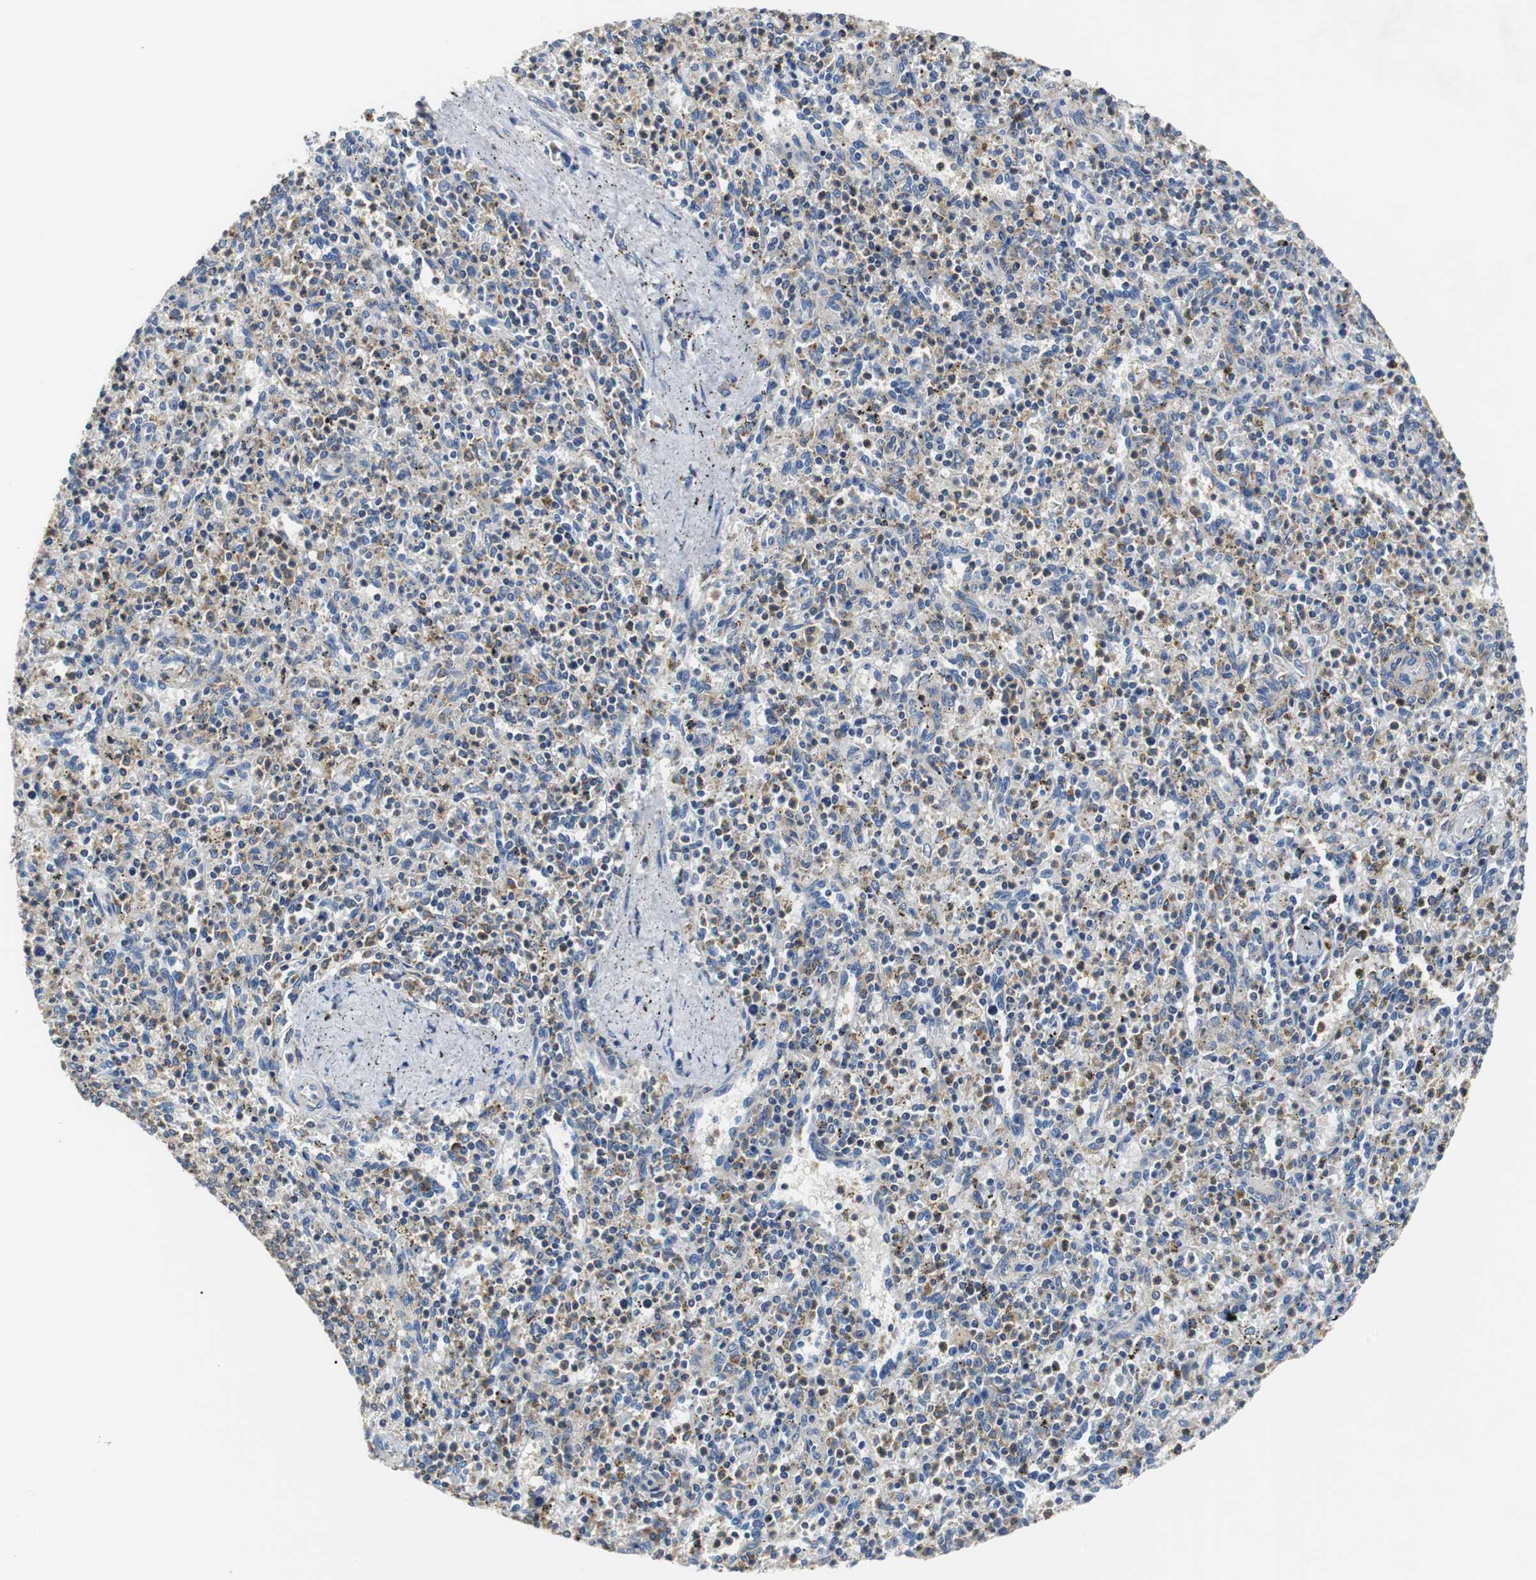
{"staining": {"intensity": "weak", "quantity": "25%-75%", "location": "cytoplasmic/membranous"}, "tissue": "spleen", "cell_type": "Cells in red pulp", "image_type": "normal", "snomed": [{"axis": "morphology", "description": "Normal tissue, NOS"}, {"axis": "topography", "description": "Spleen"}], "caption": "A brown stain highlights weak cytoplasmic/membranous staining of a protein in cells in red pulp of normal human spleen. (Stains: DAB in brown, nuclei in blue, Microscopy: brightfield microscopy at high magnification).", "gene": "VAMP8", "patient": {"sex": "male", "age": 72}}